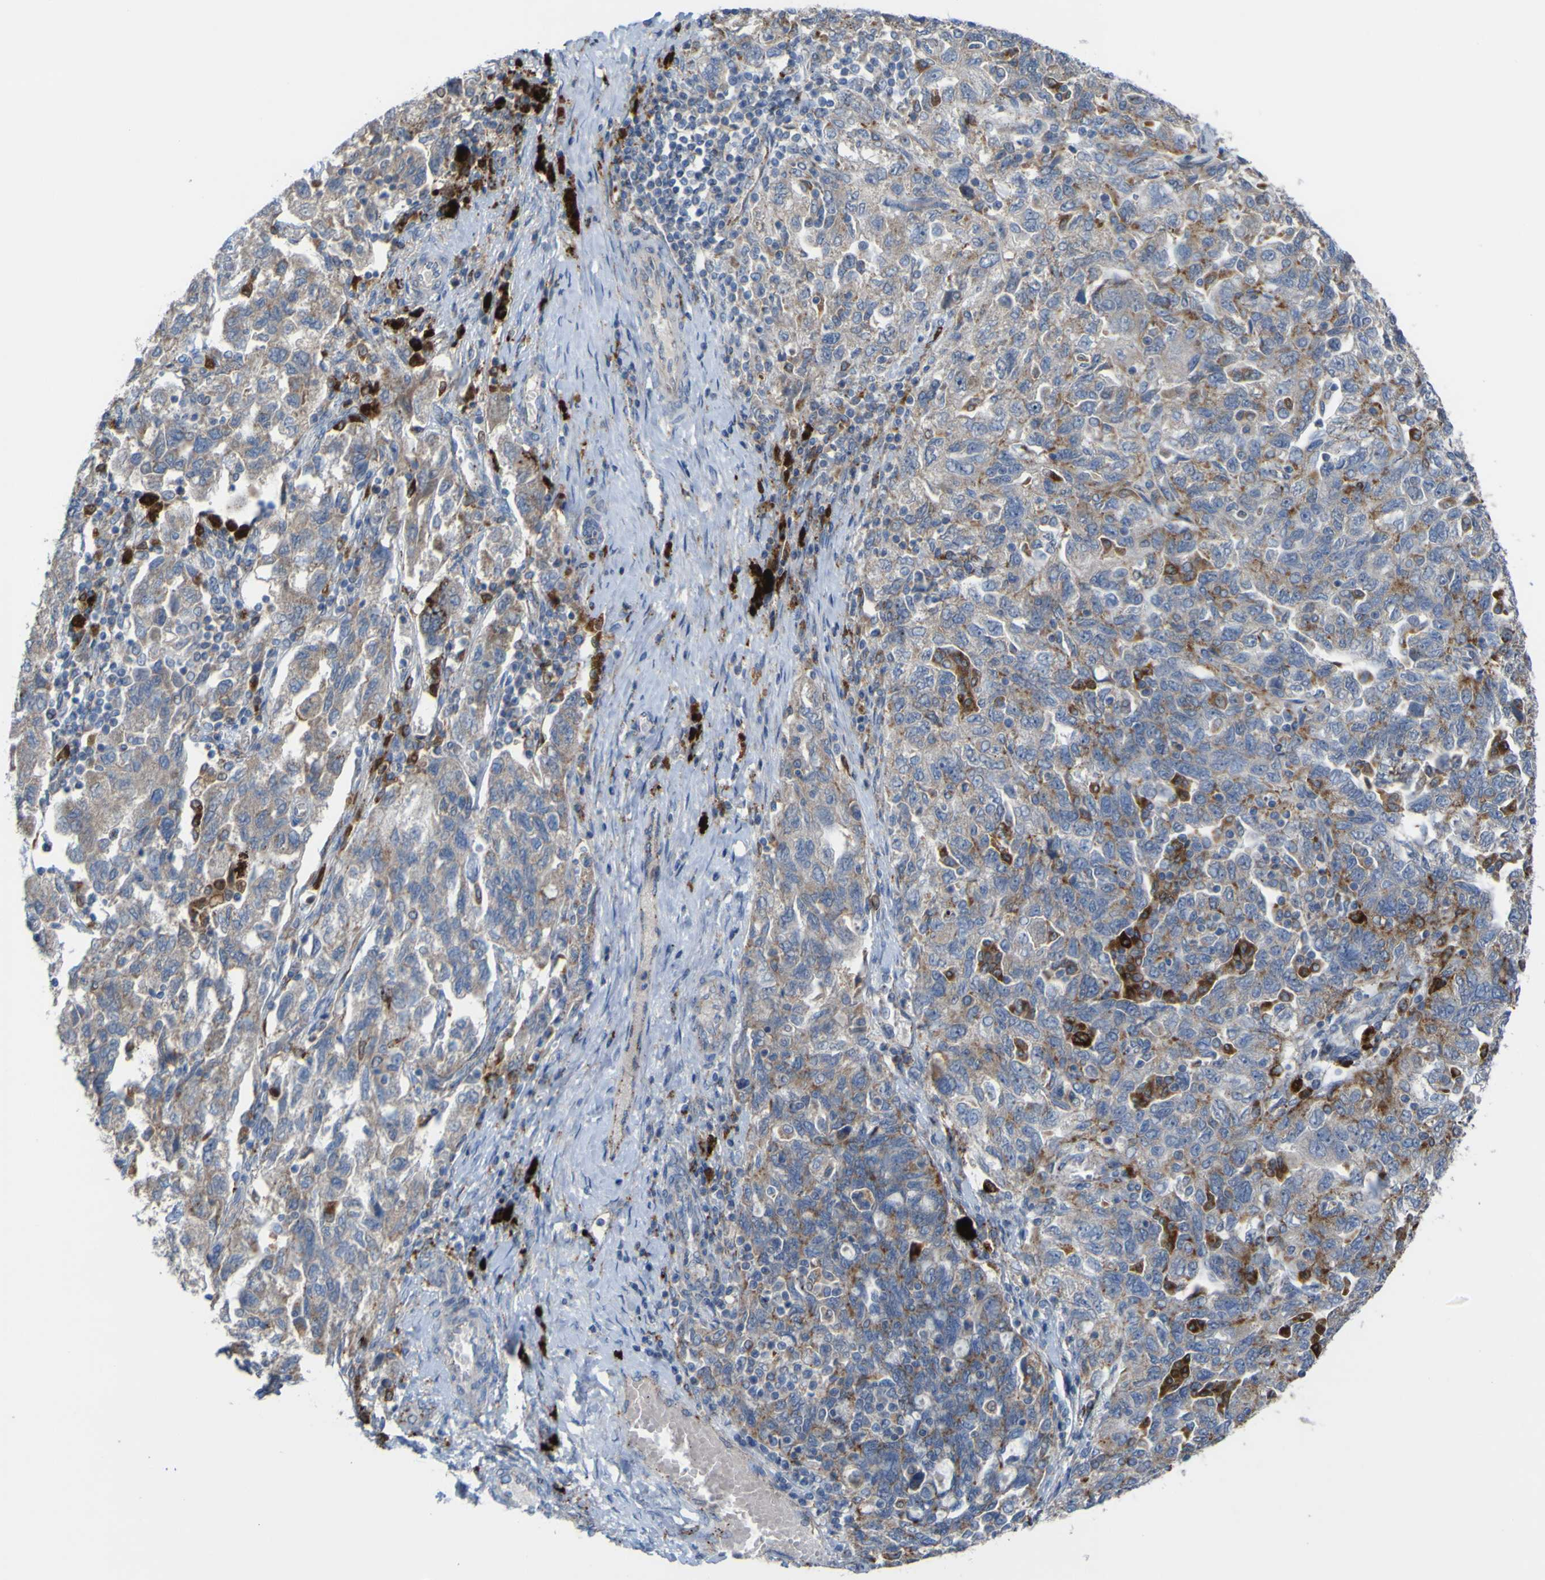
{"staining": {"intensity": "moderate", "quantity": "25%-75%", "location": "cytoplasmic/membranous"}, "tissue": "ovarian cancer", "cell_type": "Tumor cells", "image_type": "cancer", "snomed": [{"axis": "morphology", "description": "Carcinoma, NOS"}, {"axis": "morphology", "description": "Cystadenocarcinoma, serous, NOS"}, {"axis": "topography", "description": "Ovary"}], "caption": "A histopathology image showing moderate cytoplasmic/membranous positivity in approximately 25%-75% of tumor cells in ovarian cancer (serous cystadenocarcinoma), as visualized by brown immunohistochemical staining.", "gene": "PLD3", "patient": {"sex": "female", "age": 69}}